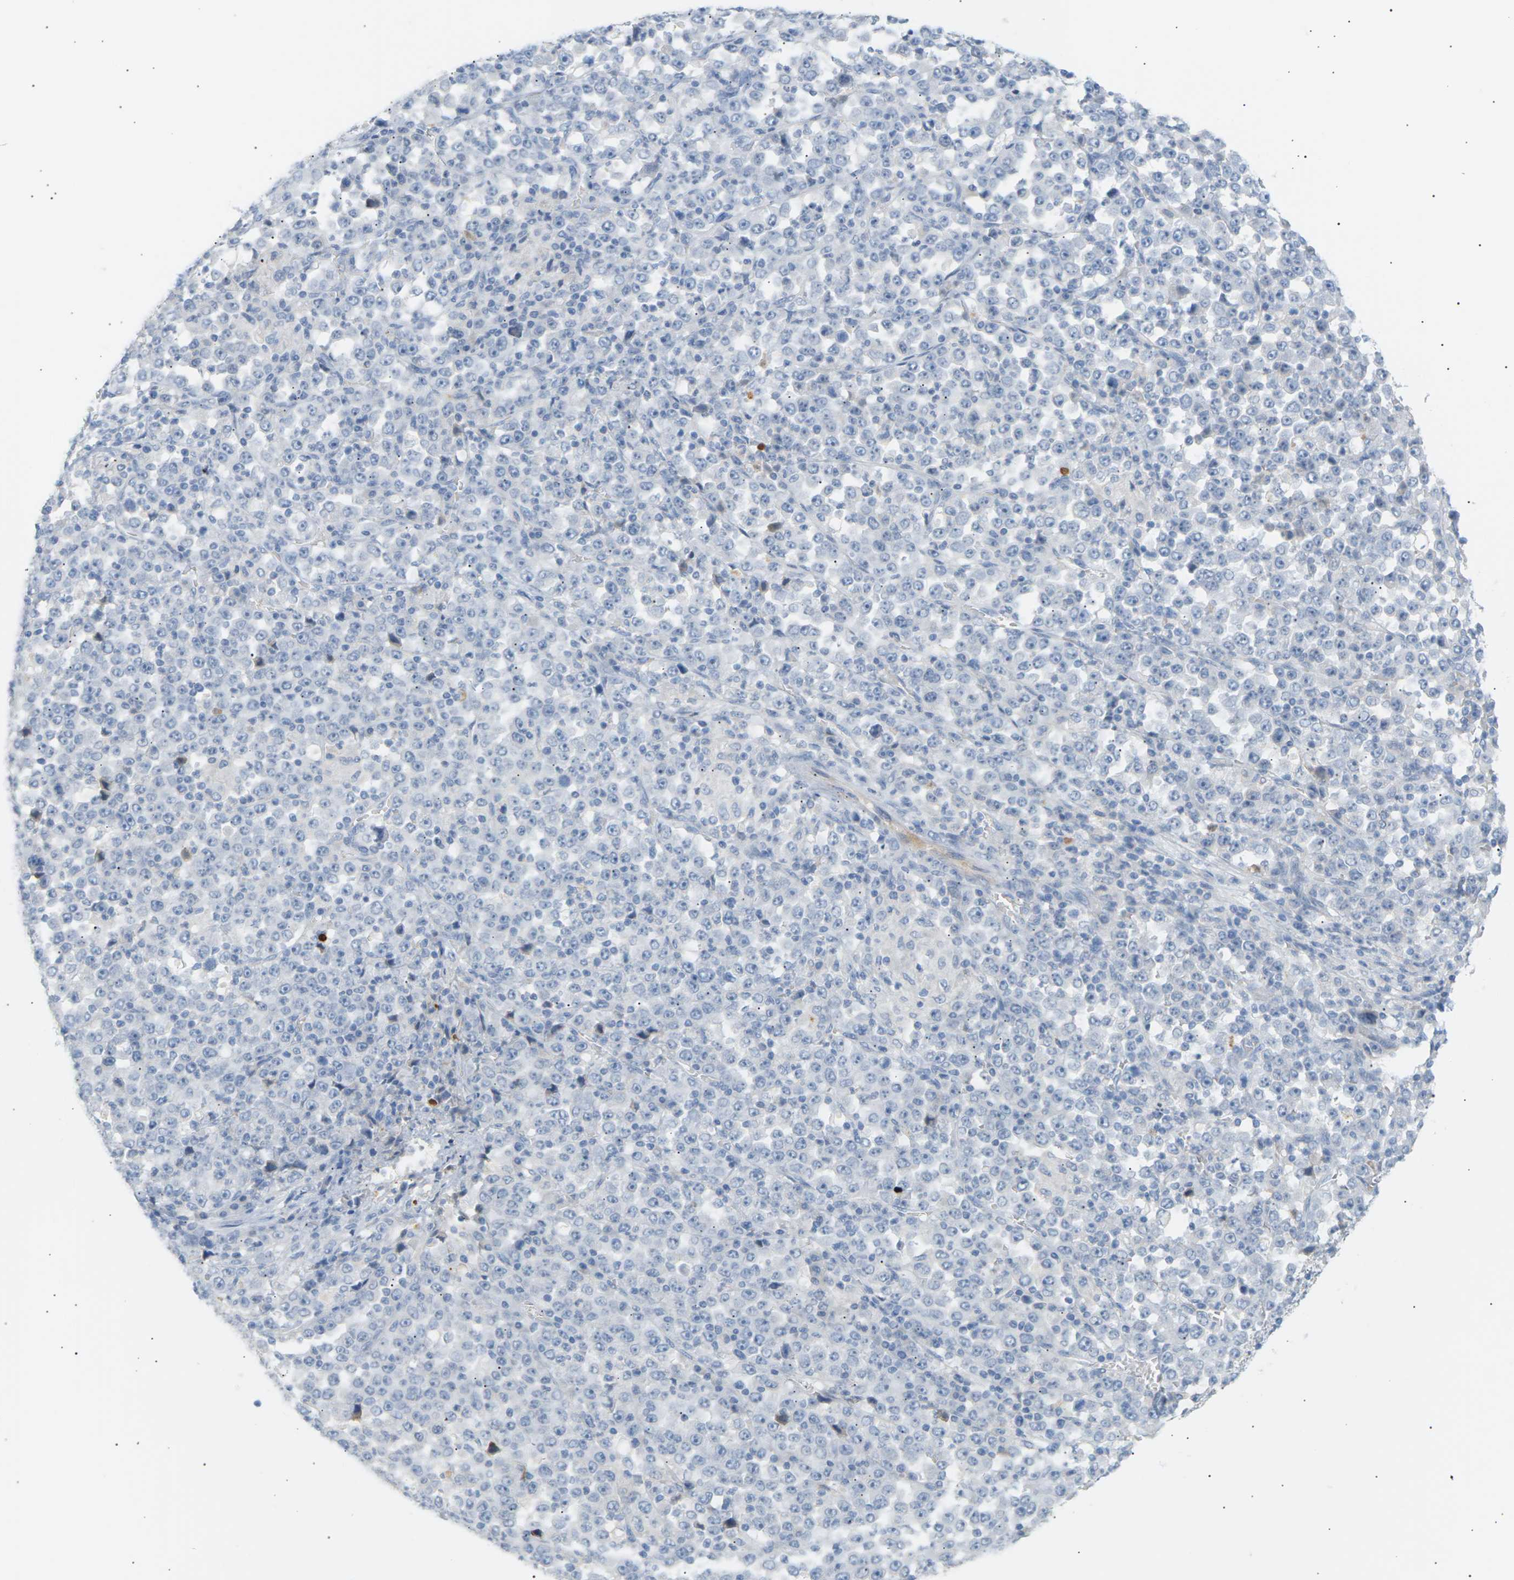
{"staining": {"intensity": "negative", "quantity": "none", "location": "none"}, "tissue": "stomach cancer", "cell_type": "Tumor cells", "image_type": "cancer", "snomed": [{"axis": "morphology", "description": "Normal tissue, NOS"}, {"axis": "morphology", "description": "Adenocarcinoma, NOS"}, {"axis": "topography", "description": "Stomach, upper"}, {"axis": "topography", "description": "Stomach"}], "caption": "The image shows no staining of tumor cells in stomach cancer (adenocarcinoma). Brightfield microscopy of immunohistochemistry (IHC) stained with DAB (brown) and hematoxylin (blue), captured at high magnification.", "gene": "CLU", "patient": {"sex": "male", "age": 59}}